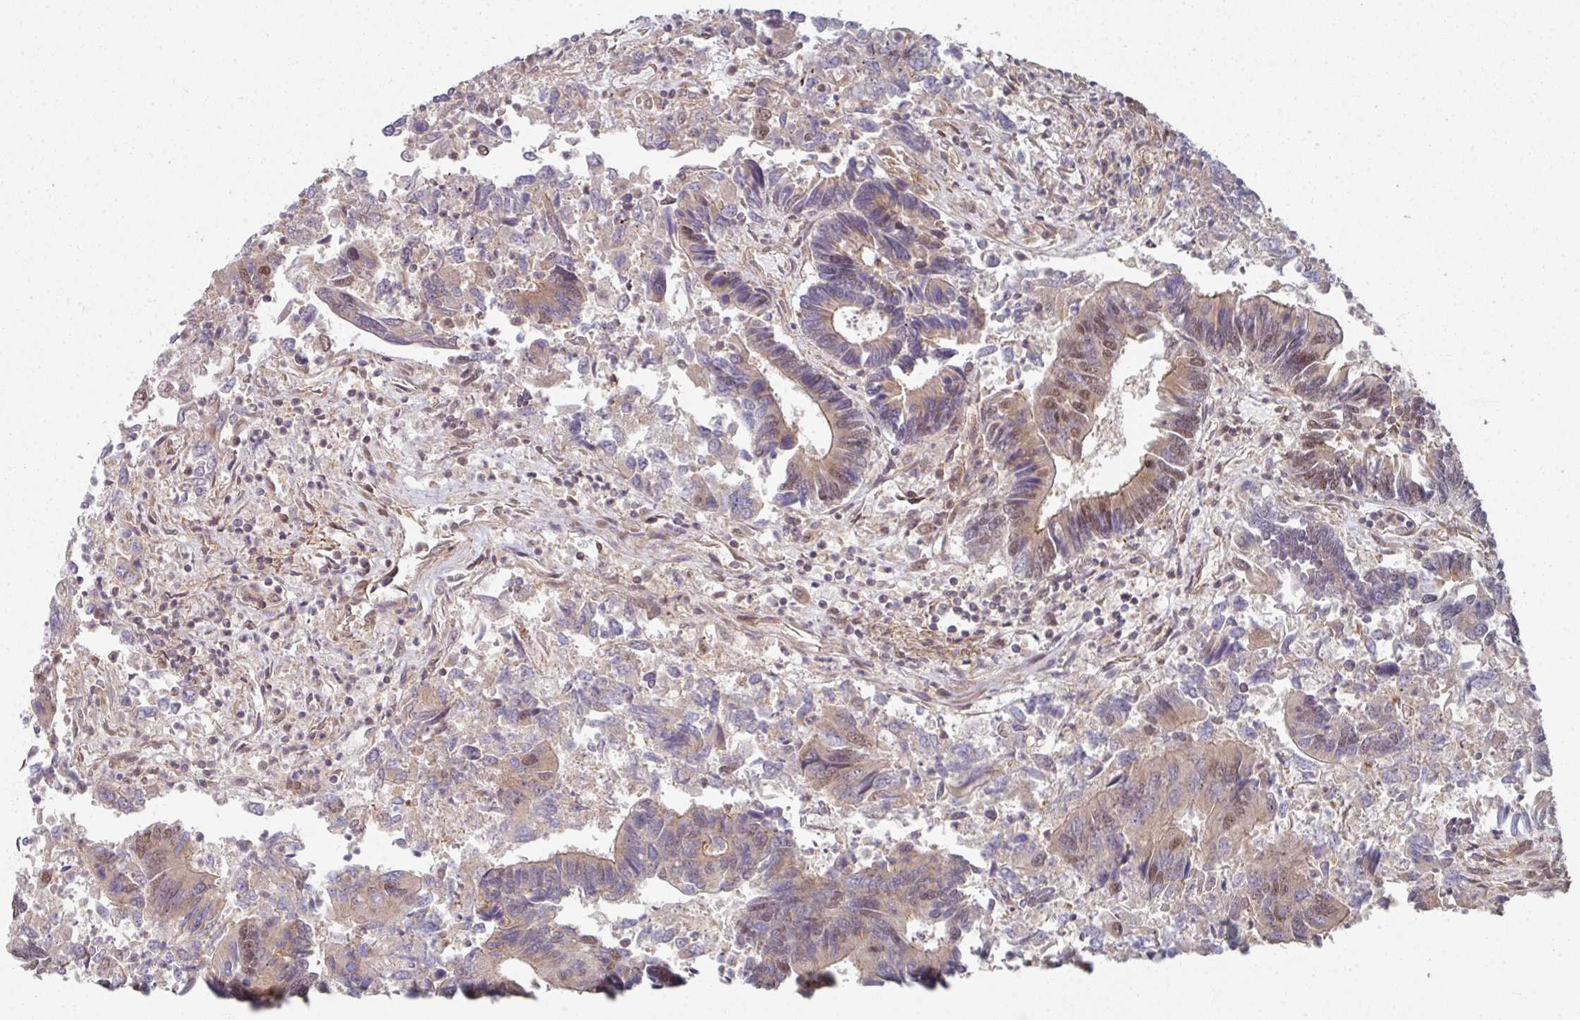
{"staining": {"intensity": "moderate", "quantity": "25%-75%", "location": "cytoplasmic/membranous,nuclear"}, "tissue": "colorectal cancer", "cell_type": "Tumor cells", "image_type": "cancer", "snomed": [{"axis": "morphology", "description": "Adenocarcinoma, NOS"}, {"axis": "topography", "description": "Colon"}], "caption": "Colorectal adenocarcinoma stained with a protein marker shows moderate staining in tumor cells.", "gene": "PSME3IP1", "patient": {"sex": "female", "age": 67}}